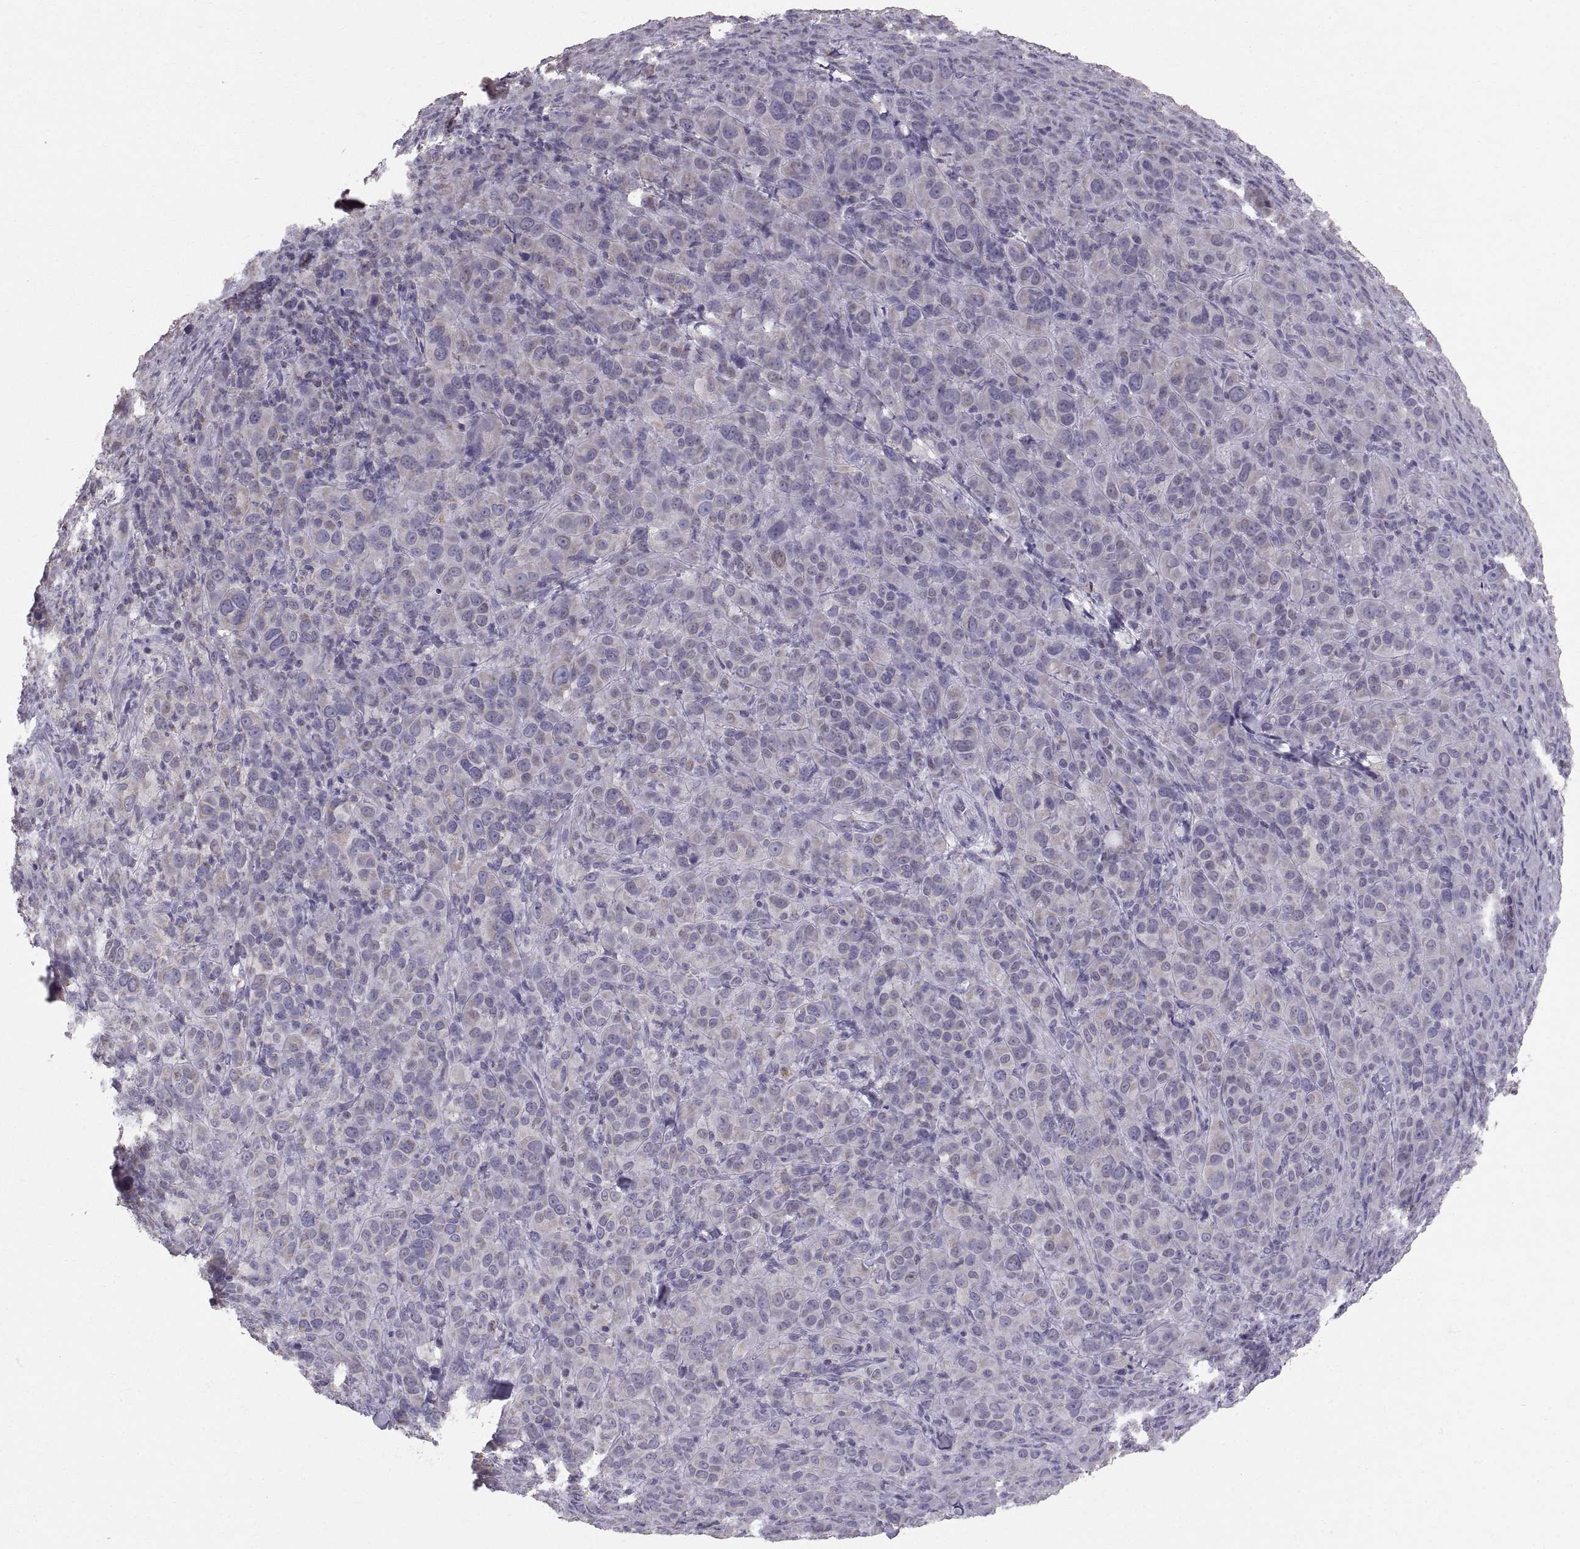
{"staining": {"intensity": "negative", "quantity": "none", "location": "none"}, "tissue": "melanoma", "cell_type": "Tumor cells", "image_type": "cancer", "snomed": [{"axis": "morphology", "description": "Malignant melanoma, NOS"}, {"axis": "topography", "description": "Skin"}], "caption": "This image is of malignant melanoma stained with IHC to label a protein in brown with the nuclei are counter-stained blue. There is no expression in tumor cells.", "gene": "STMND1", "patient": {"sex": "female", "age": 87}}